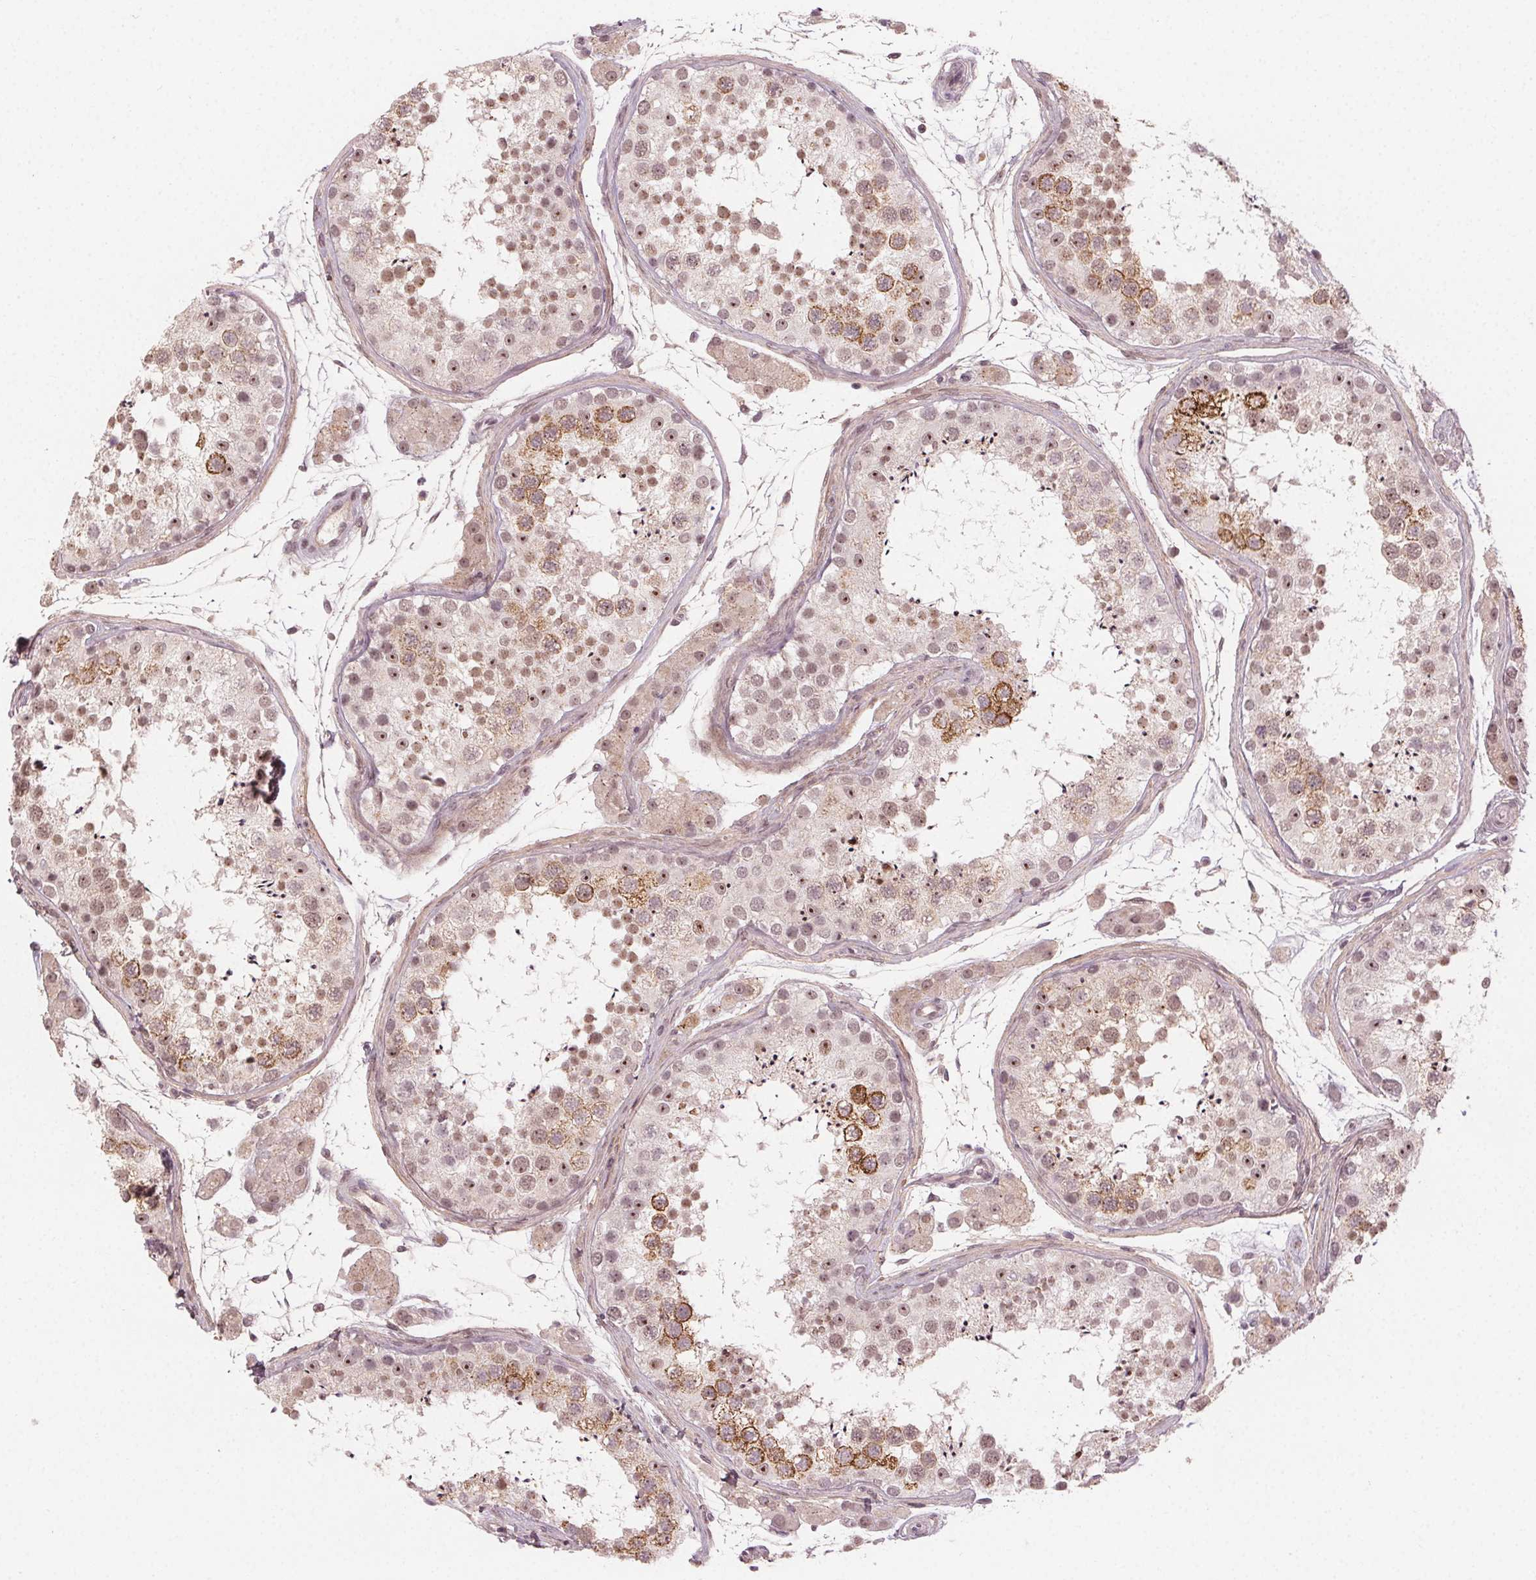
{"staining": {"intensity": "moderate", "quantity": ">75%", "location": "cytoplasmic/membranous,nuclear"}, "tissue": "testis", "cell_type": "Cells in seminiferous ducts", "image_type": "normal", "snomed": [{"axis": "morphology", "description": "Normal tissue, NOS"}, {"axis": "topography", "description": "Testis"}], "caption": "DAB immunohistochemical staining of benign human testis shows moderate cytoplasmic/membranous,nuclear protein staining in approximately >75% of cells in seminiferous ducts. (DAB IHC, brown staining for protein, blue staining for nuclei).", "gene": "TUB", "patient": {"sex": "male", "age": 41}}